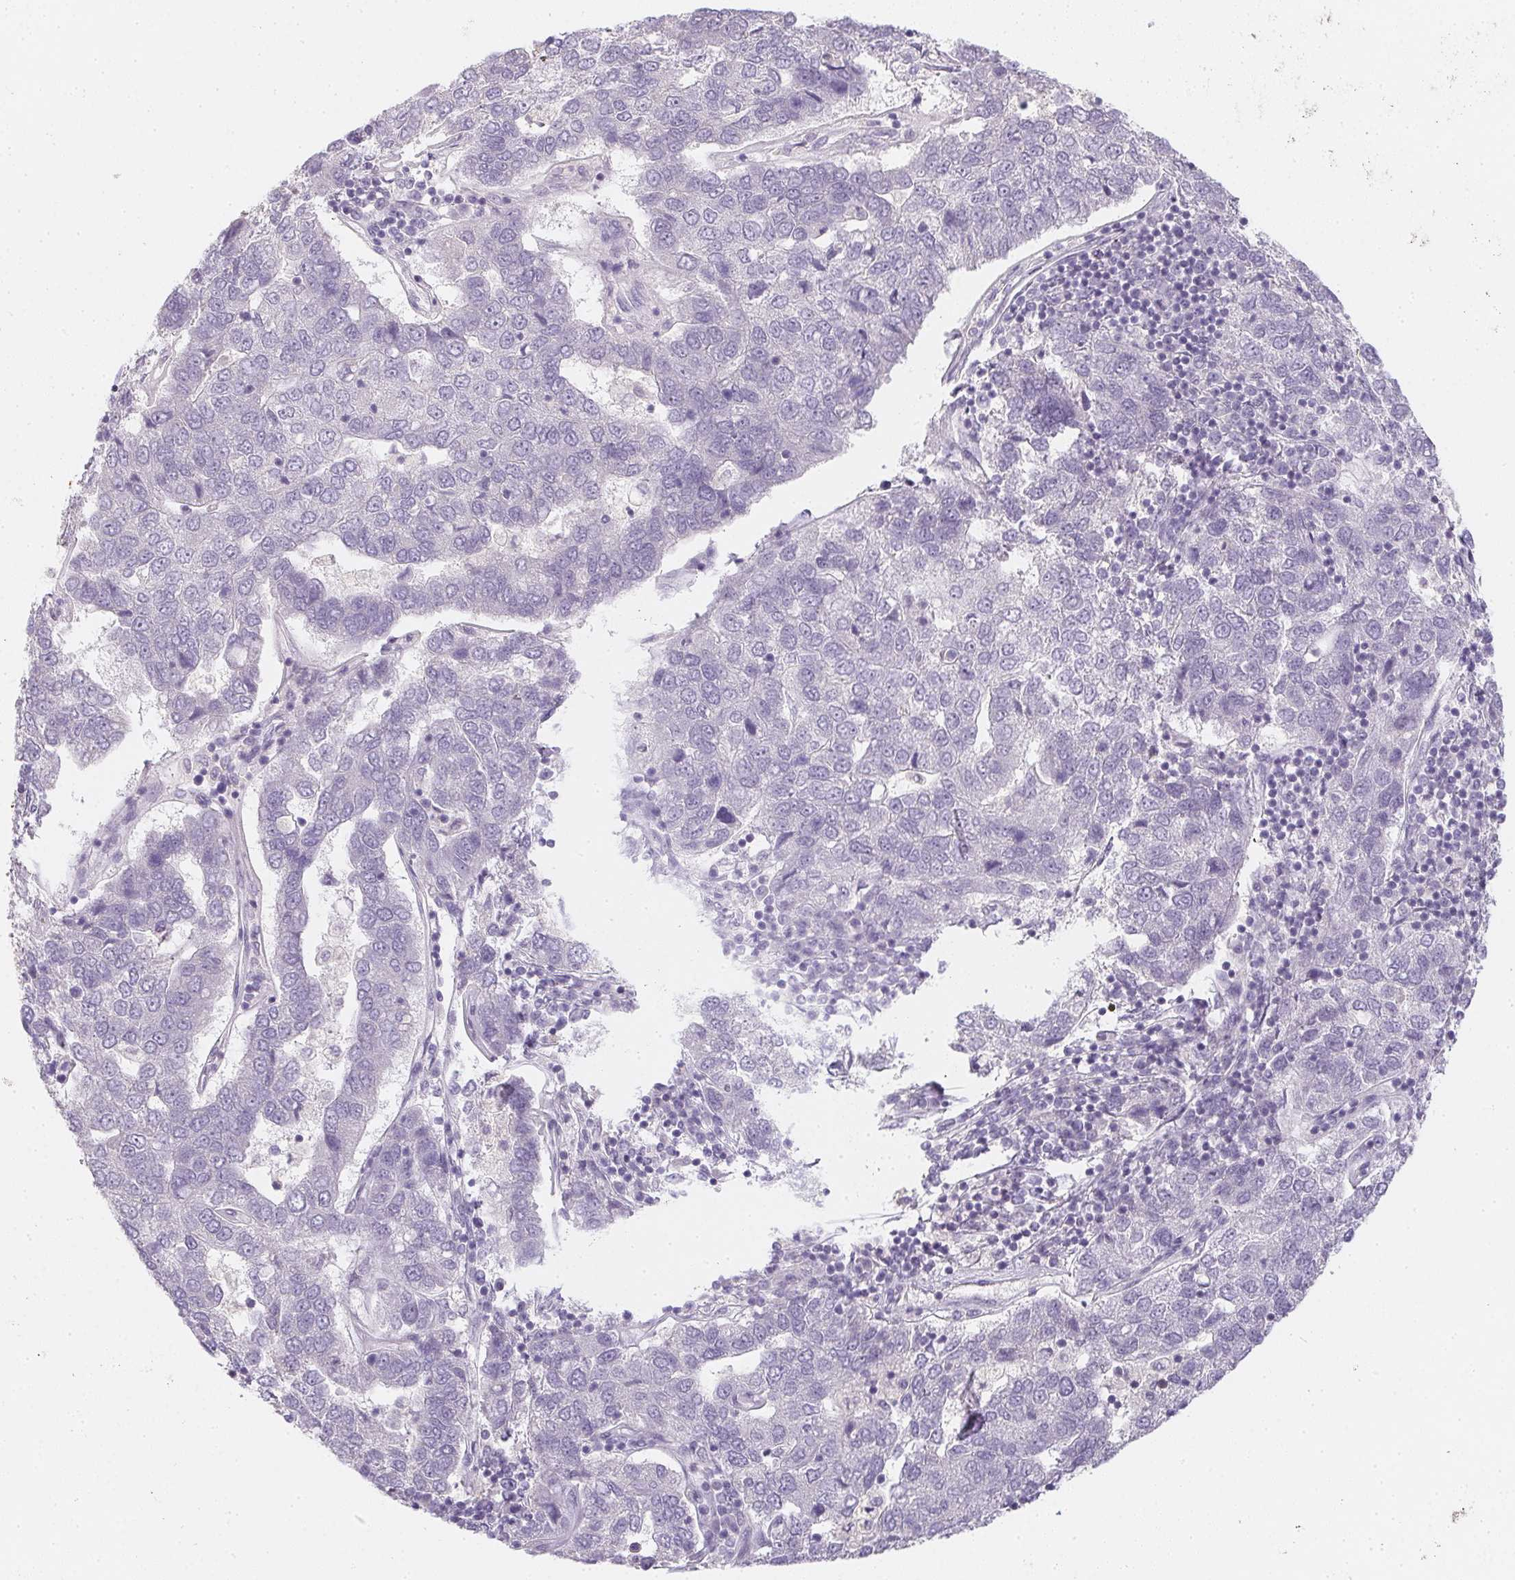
{"staining": {"intensity": "negative", "quantity": "none", "location": "none"}, "tissue": "pancreatic cancer", "cell_type": "Tumor cells", "image_type": "cancer", "snomed": [{"axis": "morphology", "description": "Adenocarcinoma, NOS"}, {"axis": "topography", "description": "Pancreas"}], "caption": "This is an immunohistochemistry image of human pancreatic adenocarcinoma. There is no staining in tumor cells.", "gene": "ZBBX", "patient": {"sex": "female", "age": 61}}